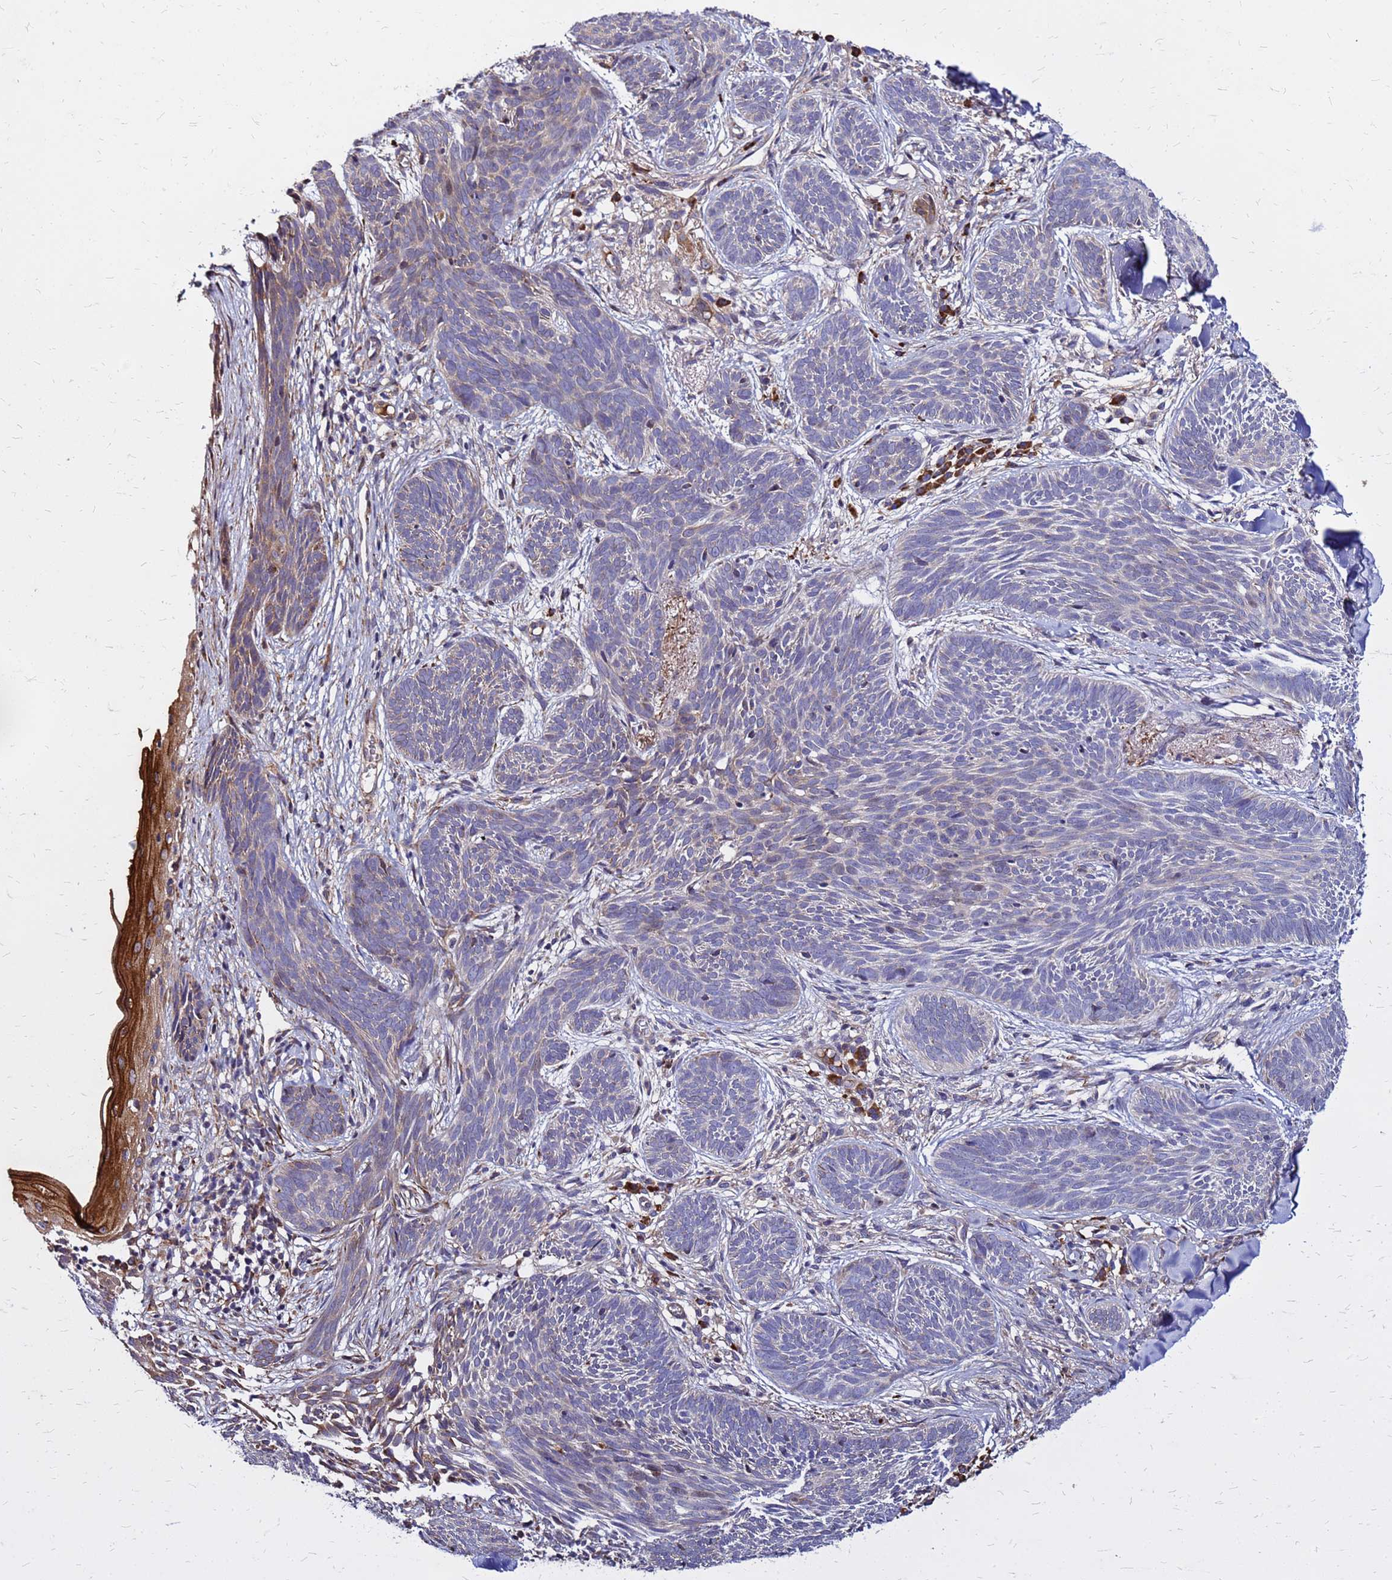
{"staining": {"intensity": "weak", "quantity": "<25%", "location": "cytoplasmic/membranous"}, "tissue": "skin cancer", "cell_type": "Tumor cells", "image_type": "cancer", "snomed": [{"axis": "morphology", "description": "Basal cell carcinoma"}, {"axis": "topography", "description": "Skin"}], "caption": "This photomicrograph is of skin cancer stained with immunohistochemistry to label a protein in brown with the nuclei are counter-stained blue. There is no positivity in tumor cells. (Brightfield microscopy of DAB (3,3'-diaminobenzidine) IHC at high magnification).", "gene": "VMO1", "patient": {"sex": "female", "age": 81}}